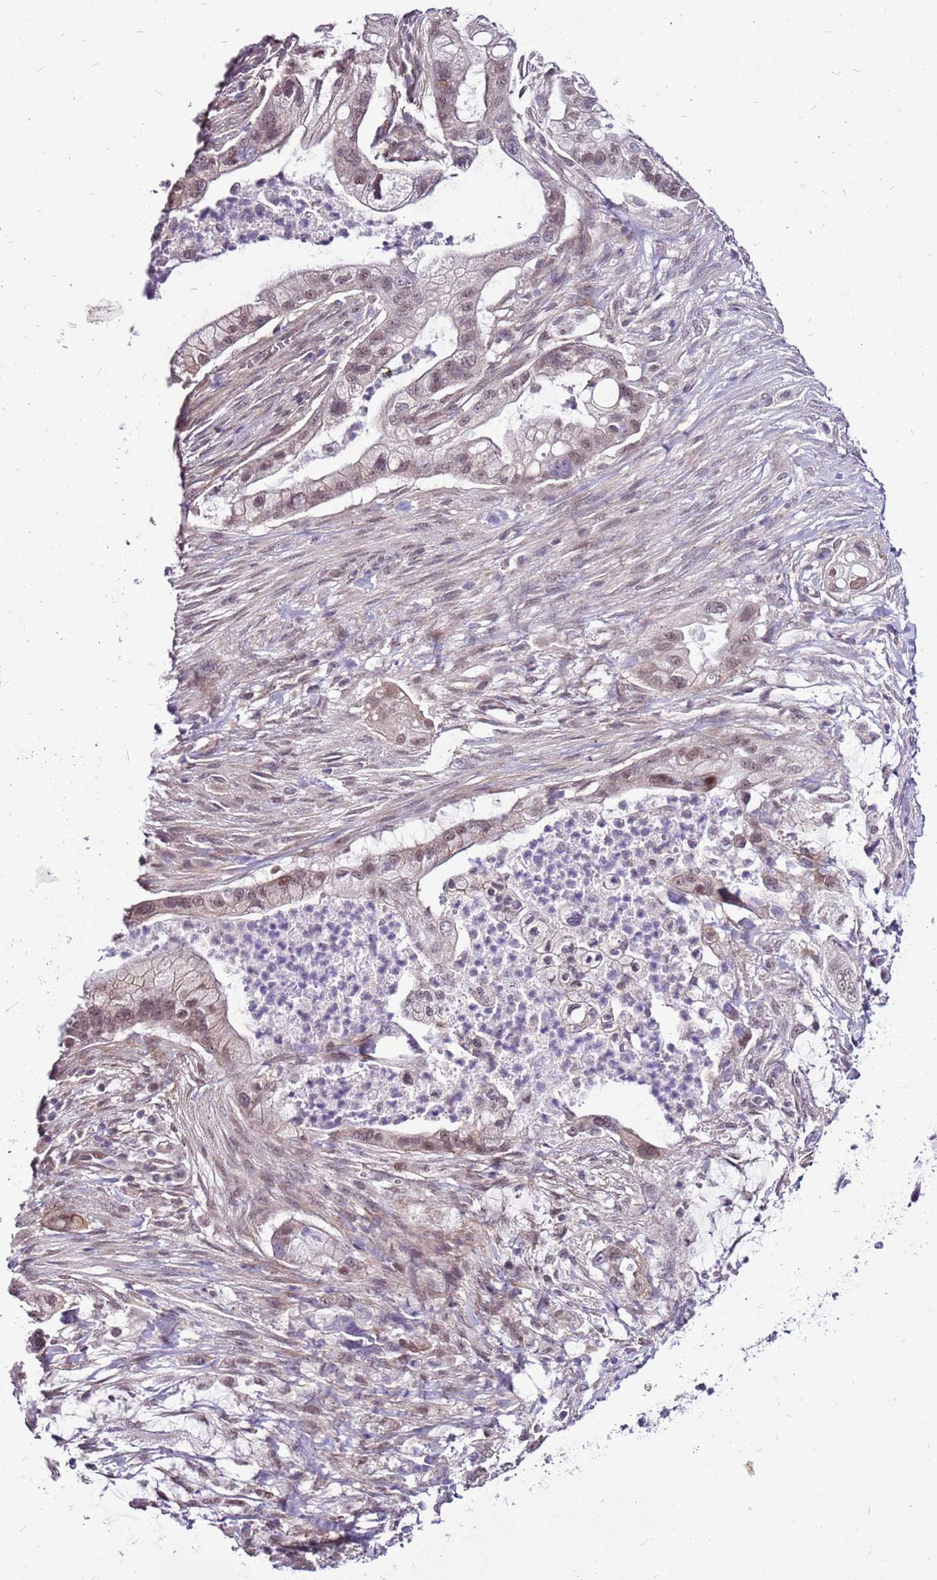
{"staining": {"intensity": "moderate", "quantity": ">75%", "location": "nuclear"}, "tissue": "pancreatic cancer", "cell_type": "Tumor cells", "image_type": "cancer", "snomed": [{"axis": "morphology", "description": "Adenocarcinoma, NOS"}, {"axis": "topography", "description": "Pancreas"}], "caption": "DAB (3,3'-diaminobenzidine) immunohistochemical staining of adenocarcinoma (pancreatic) exhibits moderate nuclear protein staining in about >75% of tumor cells.", "gene": "CCDC166", "patient": {"sex": "male", "age": 44}}